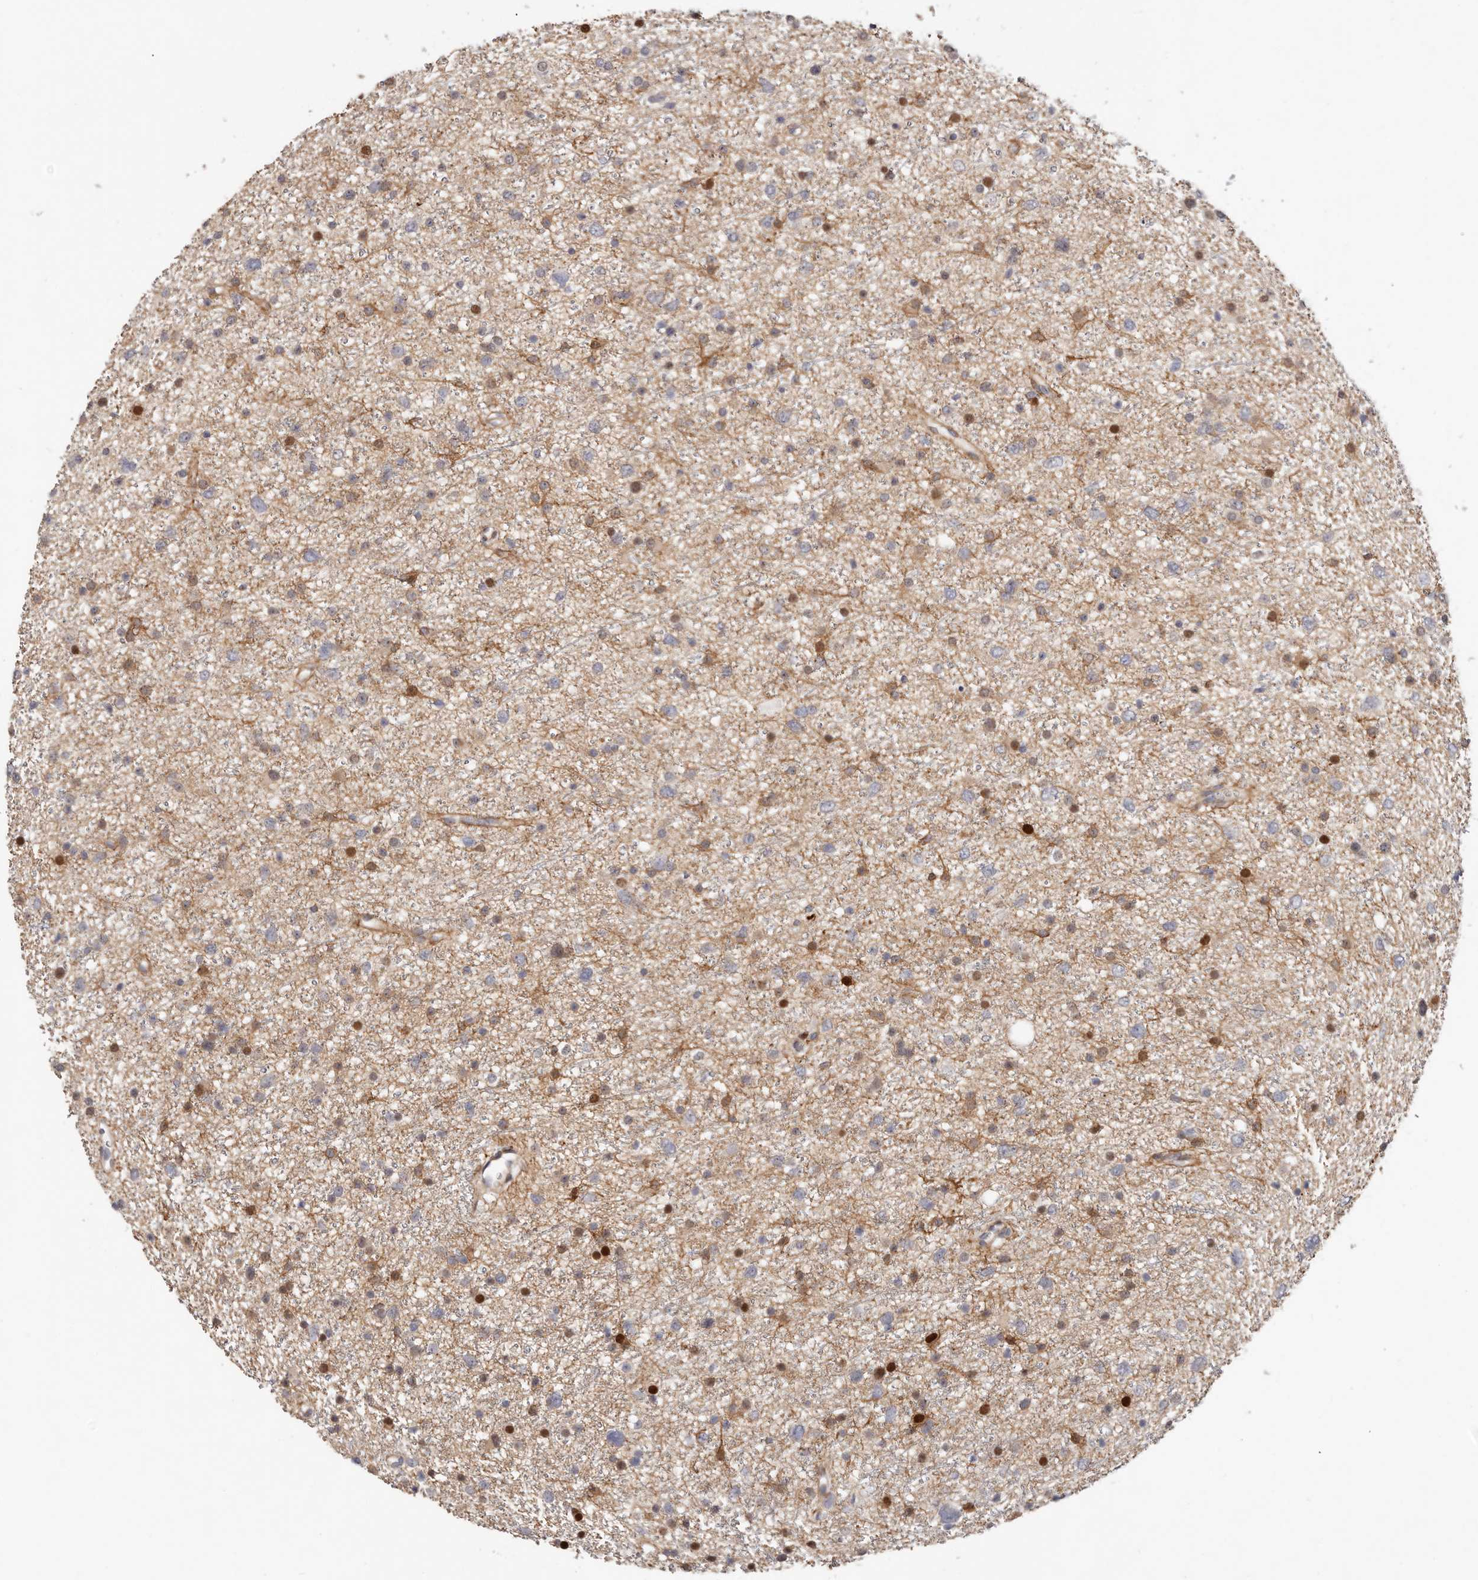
{"staining": {"intensity": "moderate", "quantity": "25%-75%", "location": "cytoplasmic/membranous,nuclear"}, "tissue": "glioma", "cell_type": "Tumor cells", "image_type": "cancer", "snomed": [{"axis": "morphology", "description": "Glioma, malignant, Low grade"}, {"axis": "topography", "description": "Cerebral cortex"}], "caption": "IHC histopathology image of malignant glioma (low-grade) stained for a protein (brown), which demonstrates medium levels of moderate cytoplasmic/membranous and nuclear positivity in approximately 25%-75% of tumor cells.", "gene": "EPHX3", "patient": {"sex": "female", "age": 39}}